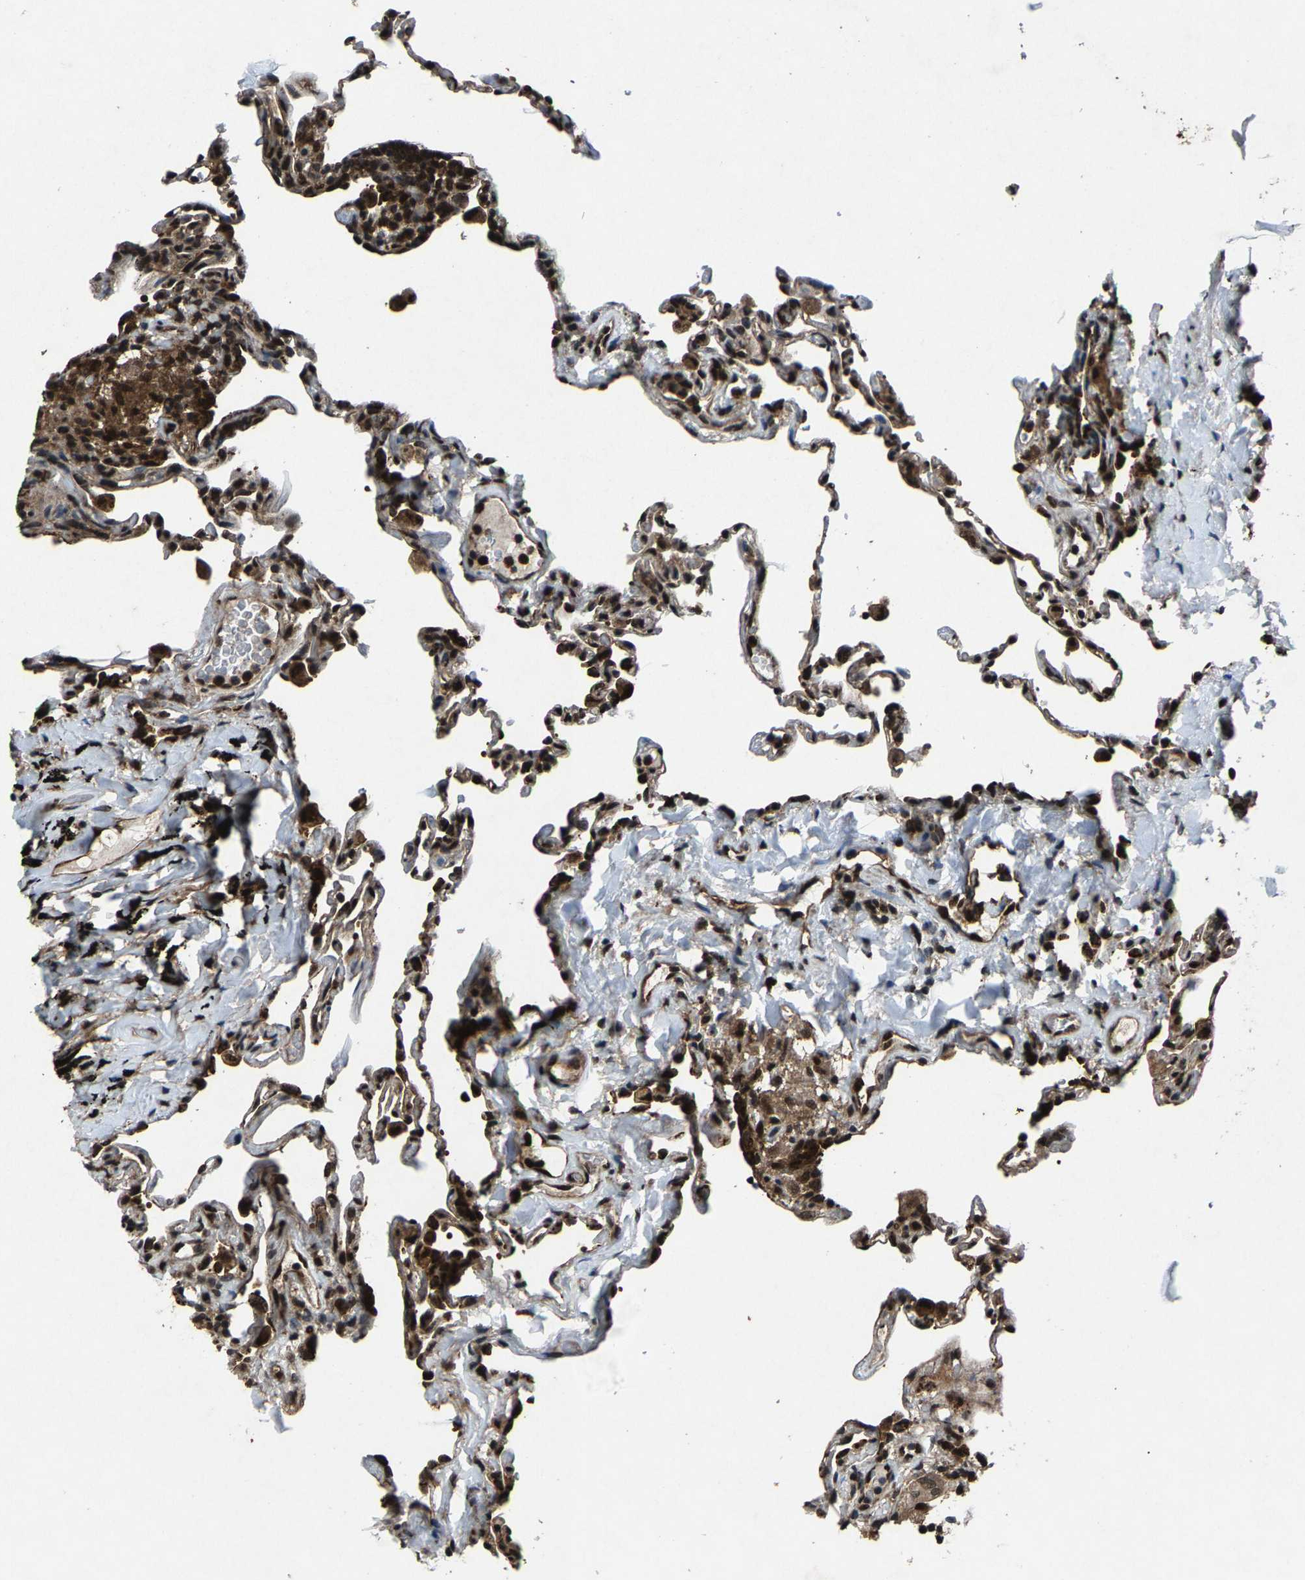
{"staining": {"intensity": "strong", "quantity": ">75%", "location": "cytoplasmic/membranous"}, "tissue": "lung", "cell_type": "Alveolar cells", "image_type": "normal", "snomed": [{"axis": "morphology", "description": "Normal tissue, NOS"}, {"axis": "topography", "description": "Lung"}], "caption": "About >75% of alveolar cells in benign human lung reveal strong cytoplasmic/membranous protein expression as visualized by brown immunohistochemical staining.", "gene": "ATXN3", "patient": {"sex": "male", "age": 59}}